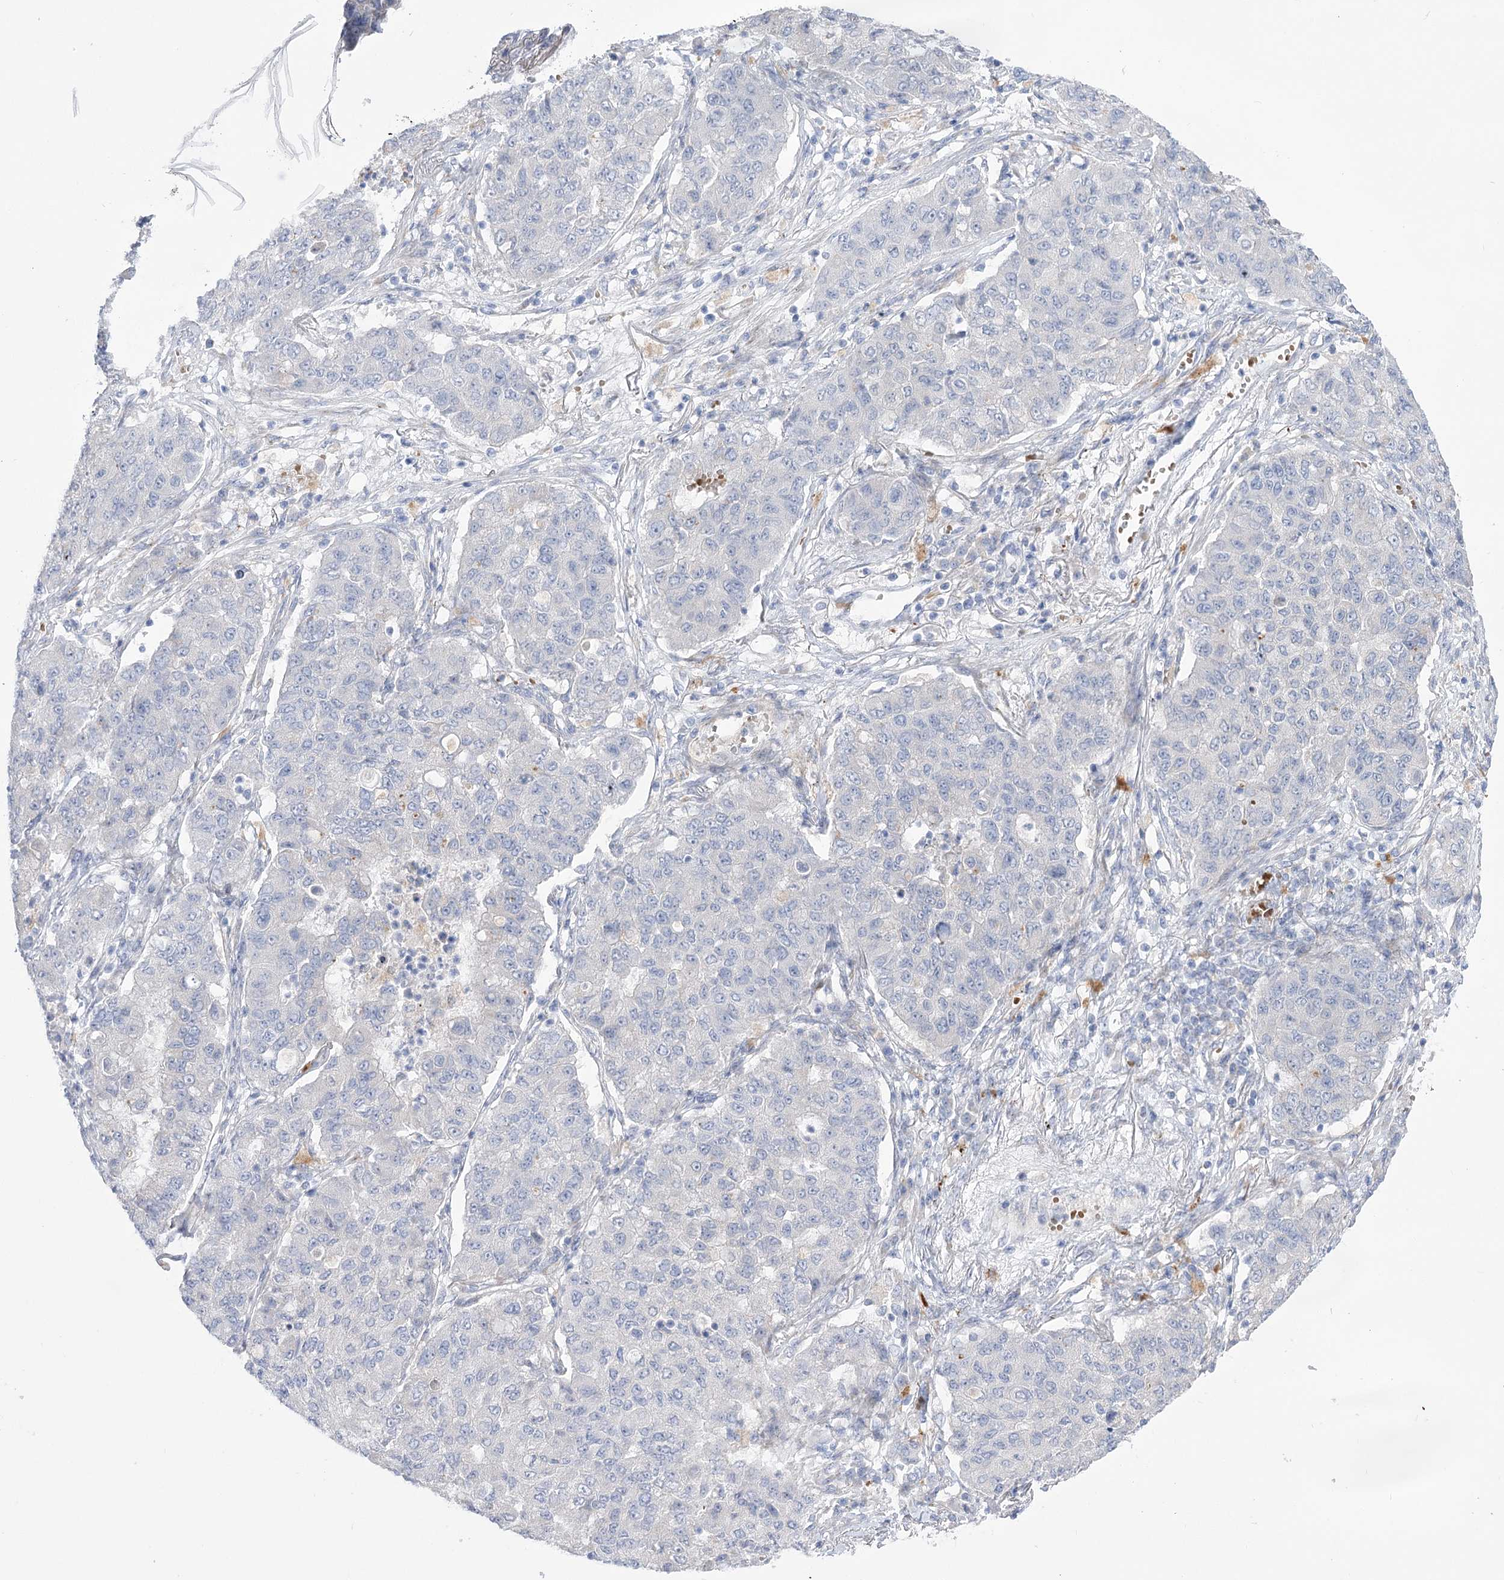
{"staining": {"intensity": "negative", "quantity": "none", "location": "none"}, "tissue": "lung cancer", "cell_type": "Tumor cells", "image_type": "cancer", "snomed": [{"axis": "morphology", "description": "Squamous cell carcinoma, NOS"}, {"axis": "topography", "description": "Lung"}], "caption": "Immunohistochemistry of human lung cancer (squamous cell carcinoma) shows no expression in tumor cells.", "gene": "SIAE", "patient": {"sex": "male", "age": 74}}